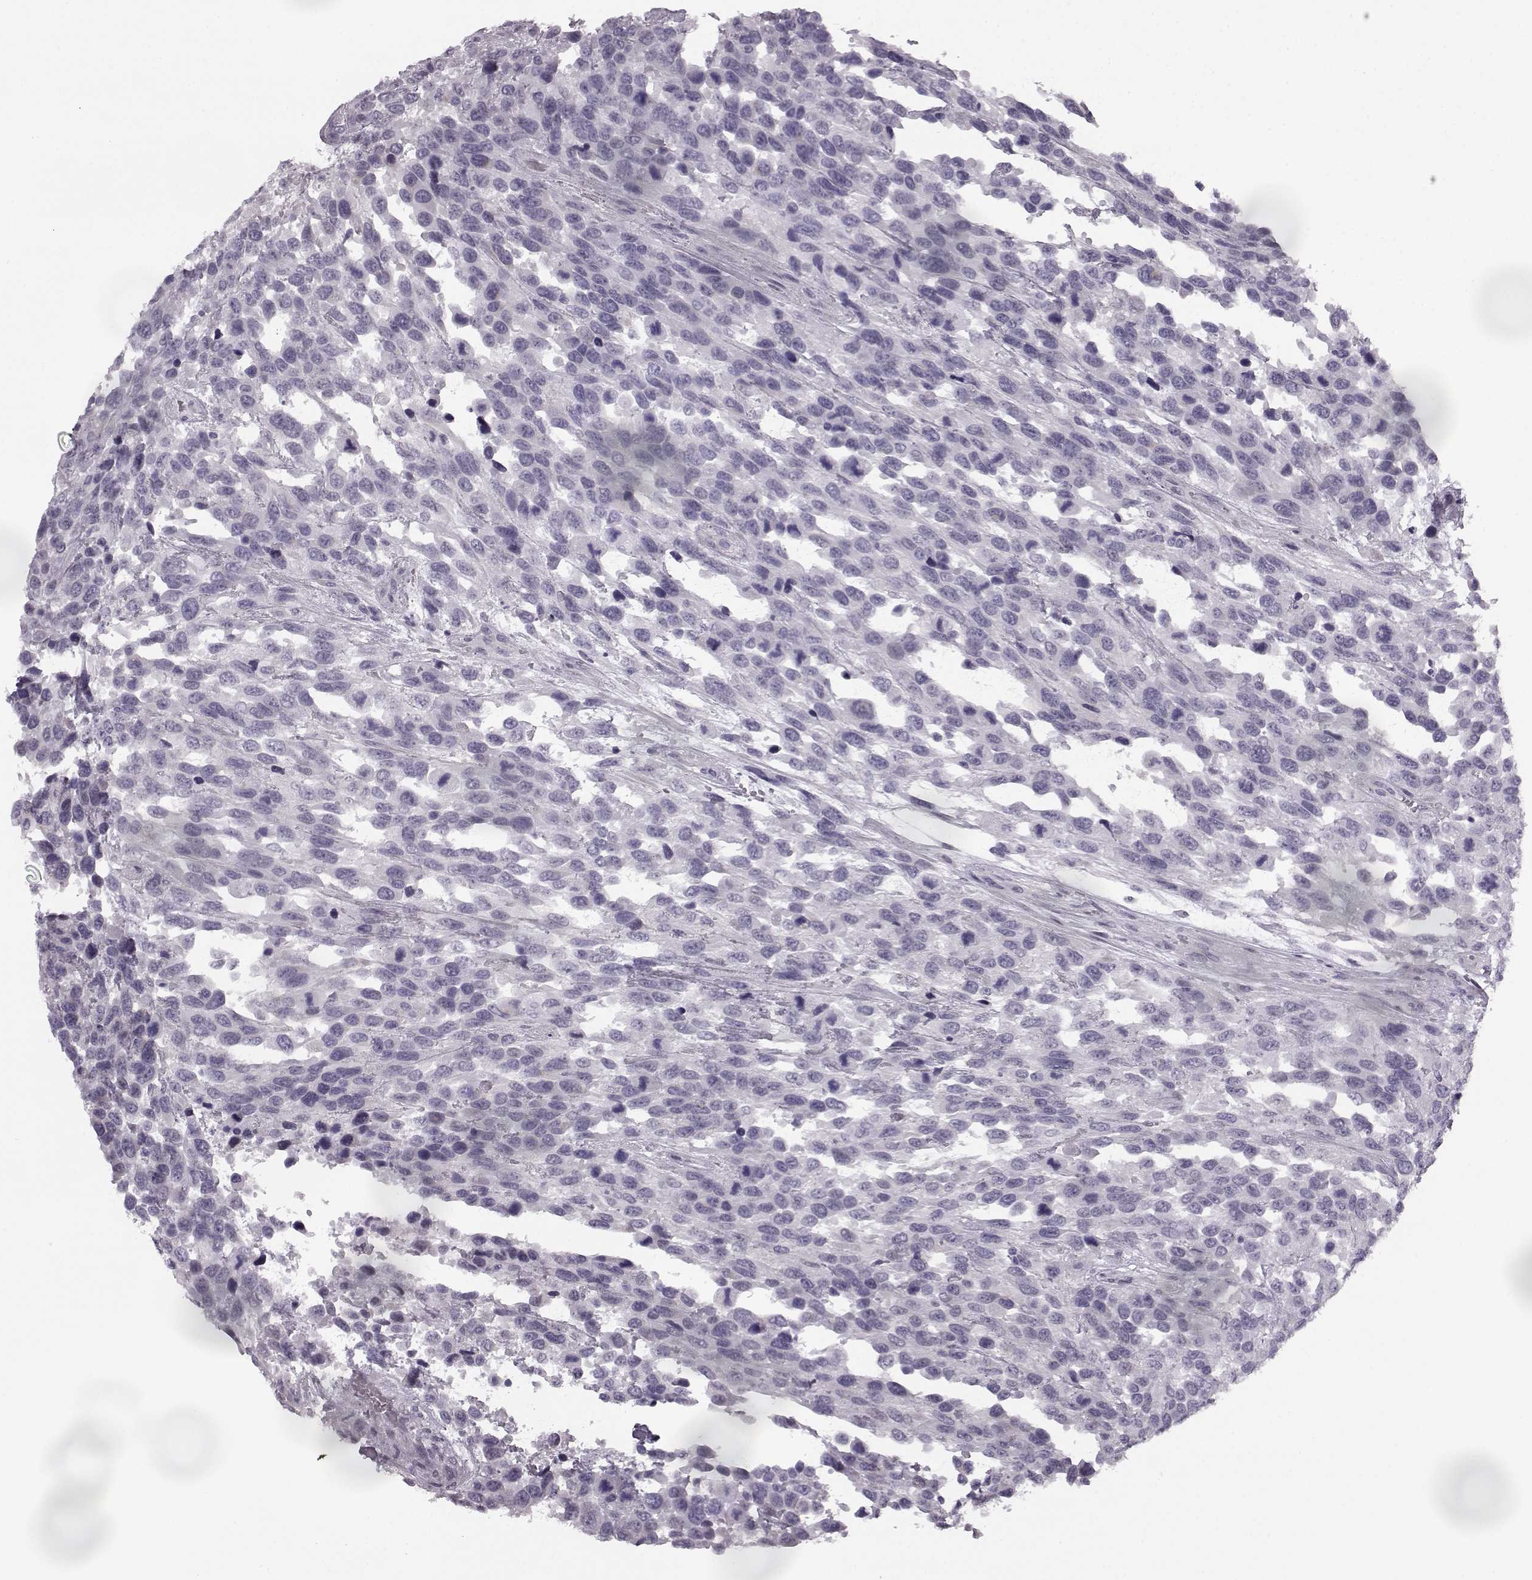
{"staining": {"intensity": "negative", "quantity": "none", "location": "none"}, "tissue": "urothelial cancer", "cell_type": "Tumor cells", "image_type": "cancer", "snomed": [{"axis": "morphology", "description": "Urothelial carcinoma, High grade"}, {"axis": "topography", "description": "Urinary bladder"}], "caption": "An immunohistochemistry (IHC) image of high-grade urothelial carcinoma is shown. There is no staining in tumor cells of high-grade urothelial carcinoma.", "gene": "SEMG2", "patient": {"sex": "female", "age": 70}}